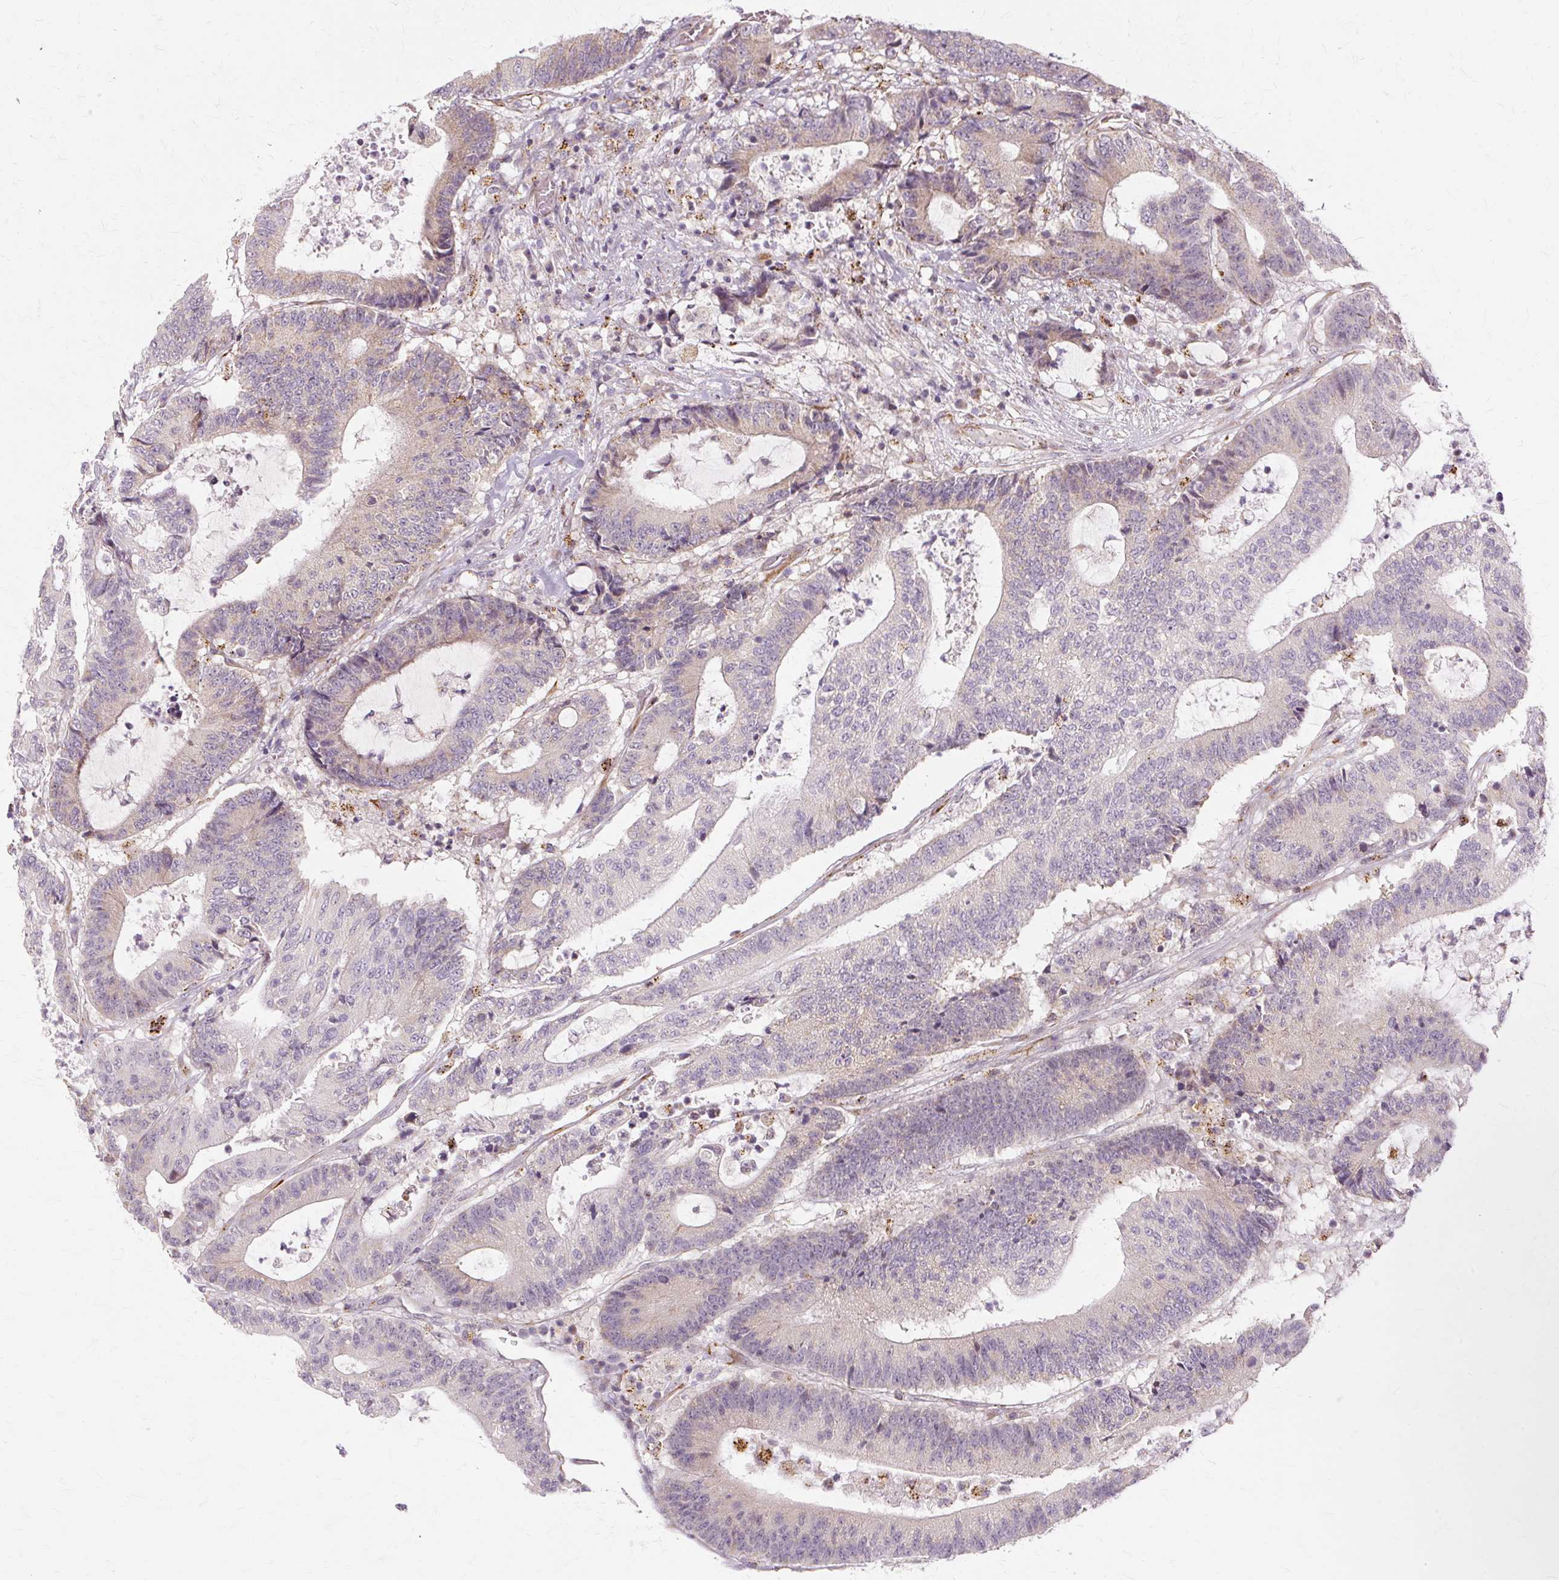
{"staining": {"intensity": "weak", "quantity": "<25%", "location": "cytoplasmic/membranous"}, "tissue": "colorectal cancer", "cell_type": "Tumor cells", "image_type": "cancer", "snomed": [{"axis": "morphology", "description": "Adenocarcinoma, NOS"}, {"axis": "topography", "description": "Colon"}], "caption": "A high-resolution image shows immunohistochemistry staining of colorectal cancer (adenocarcinoma), which demonstrates no significant staining in tumor cells.", "gene": "MMACHC", "patient": {"sex": "female", "age": 84}}